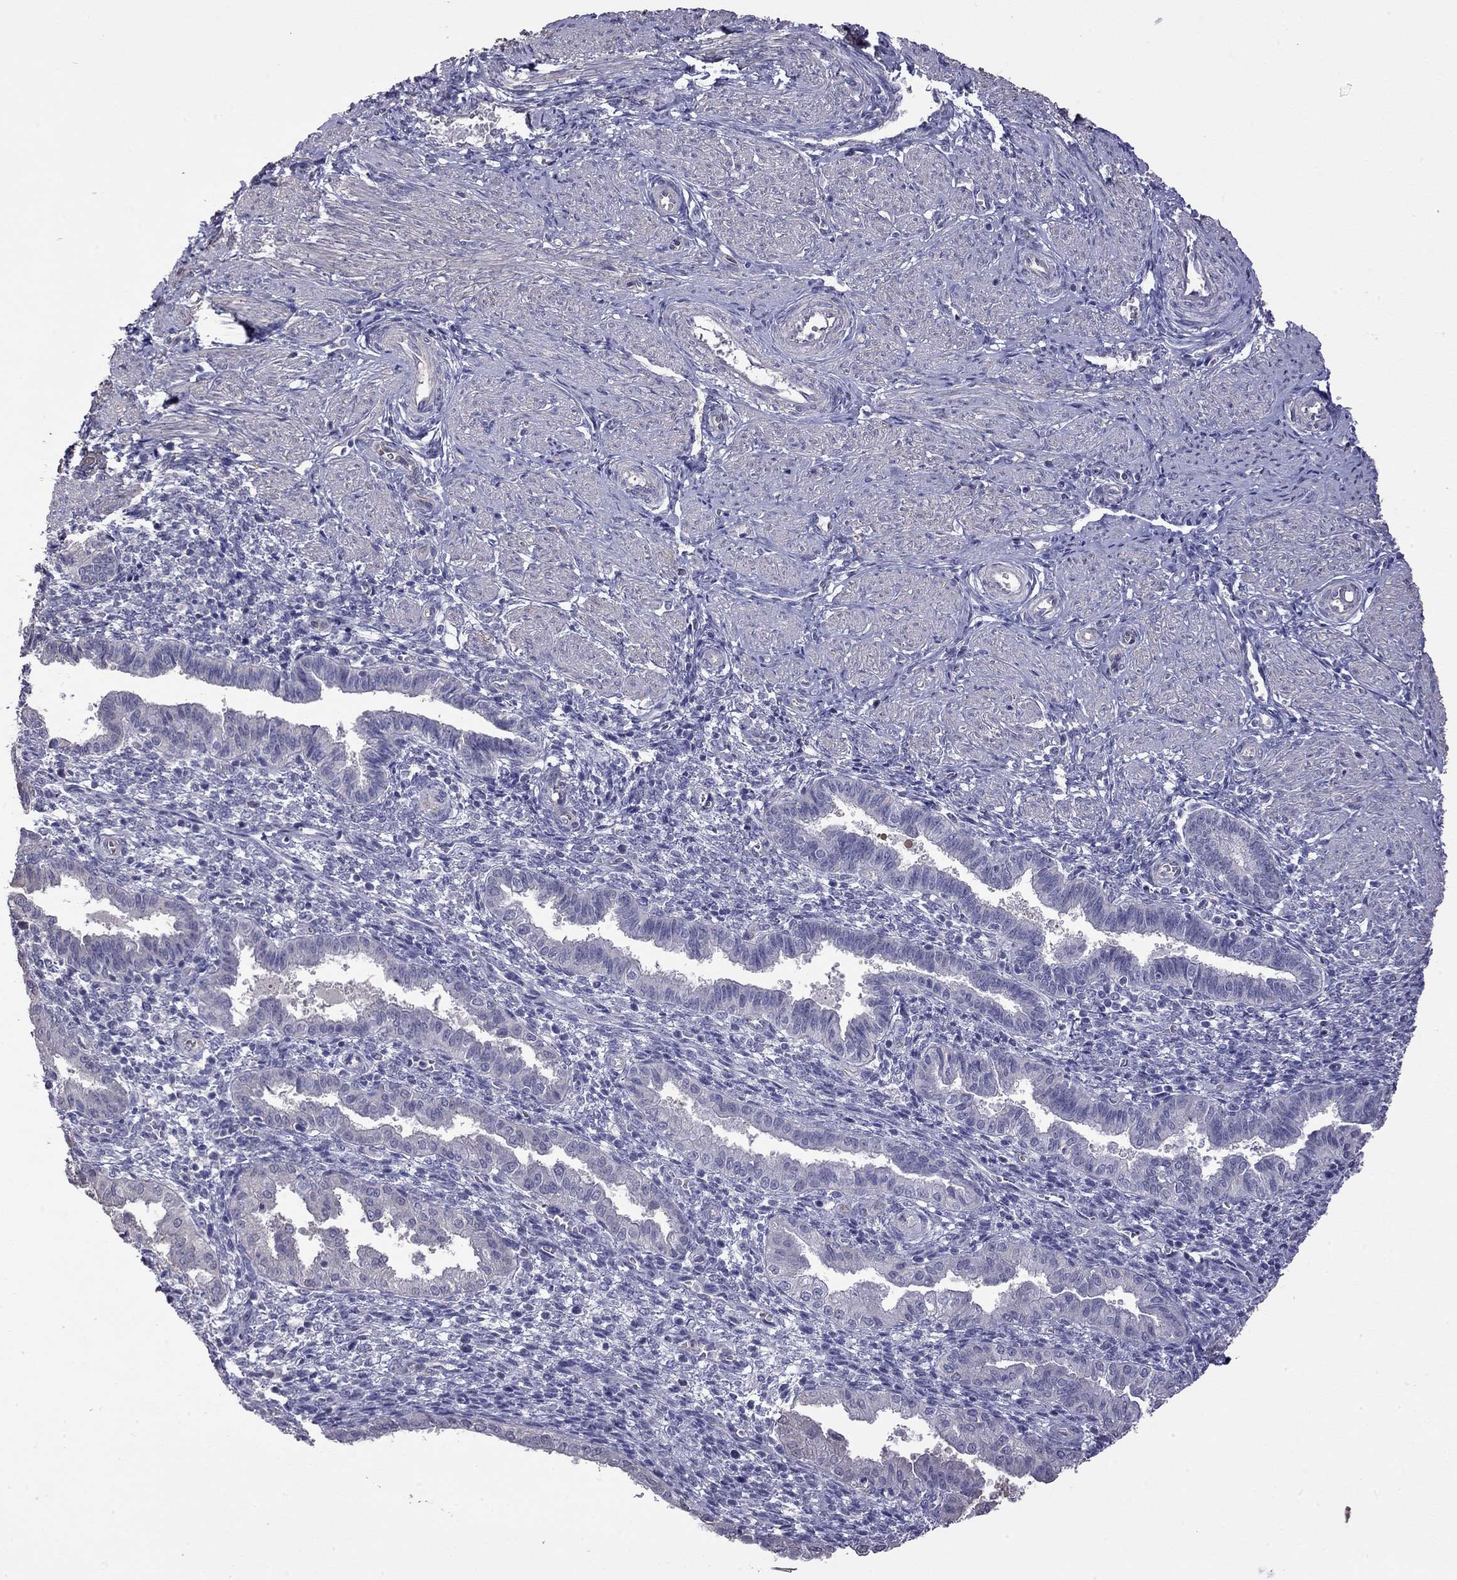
{"staining": {"intensity": "negative", "quantity": "none", "location": "none"}, "tissue": "endometrium", "cell_type": "Cells in endometrial stroma", "image_type": "normal", "snomed": [{"axis": "morphology", "description": "Normal tissue, NOS"}, {"axis": "topography", "description": "Endometrium"}], "caption": "Immunohistochemistry histopathology image of unremarkable endometrium: human endometrium stained with DAB exhibits no significant protein staining in cells in endometrial stroma.", "gene": "FEZ1", "patient": {"sex": "female", "age": 37}}